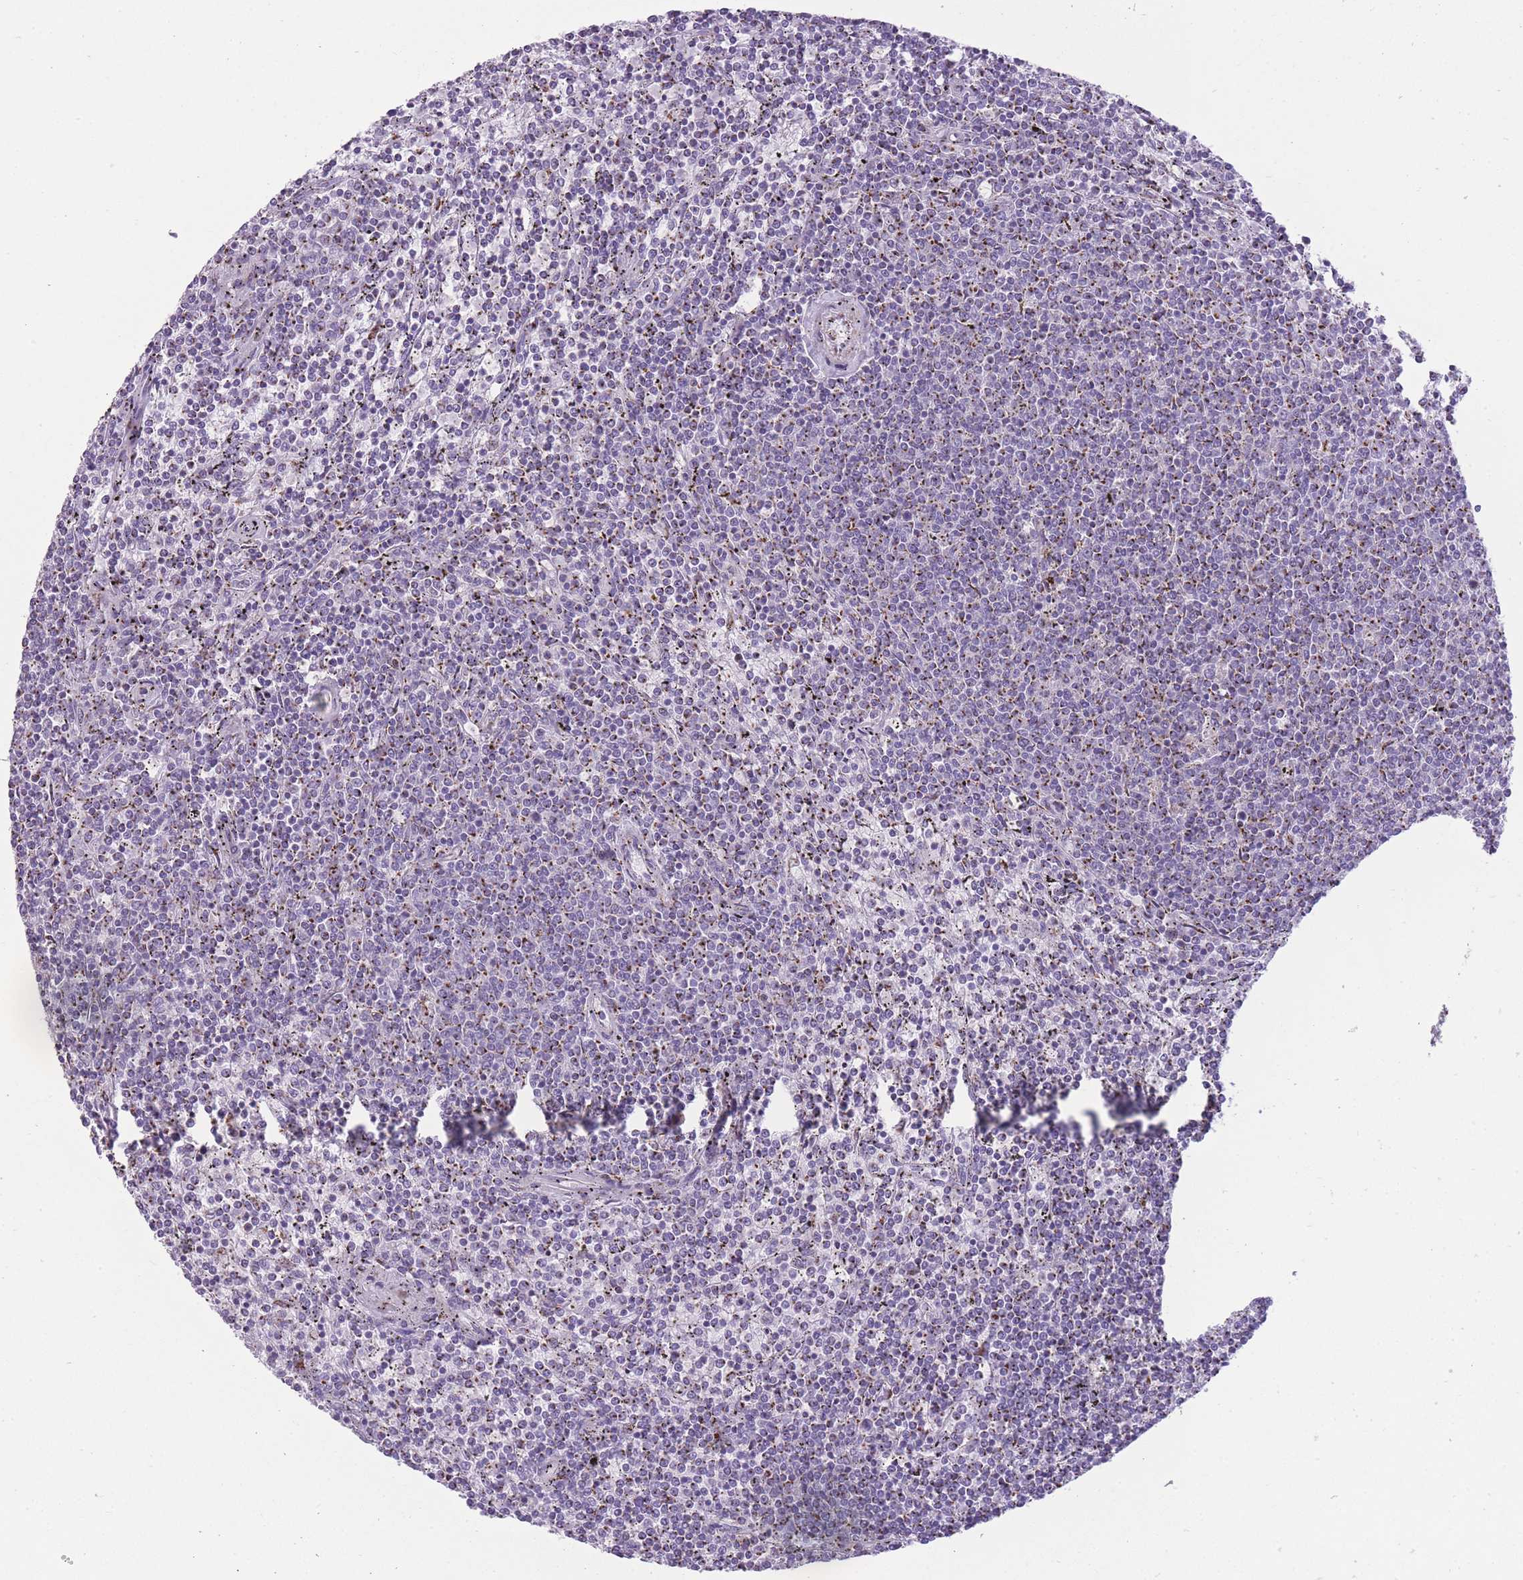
{"staining": {"intensity": "moderate", "quantity": "25%-75%", "location": "cytoplasmic/membranous"}, "tissue": "lymphoma", "cell_type": "Tumor cells", "image_type": "cancer", "snomed": [{"axis": "morphology", "description": "Malignant lymphoma, non-Hodgkin's type, Low grade"}, {"axis": "topography", "description": "Spleen"}], "caption": "The micrograph reveals staining of low-grade malignant lymphoma, non-Hodgkin's type, revealing moderate cytoplasmic/membranous protein expression (brown color) within tumor cells.", "gene": "B4GALT2", "patient": {"sex": "female", "age": 50}}